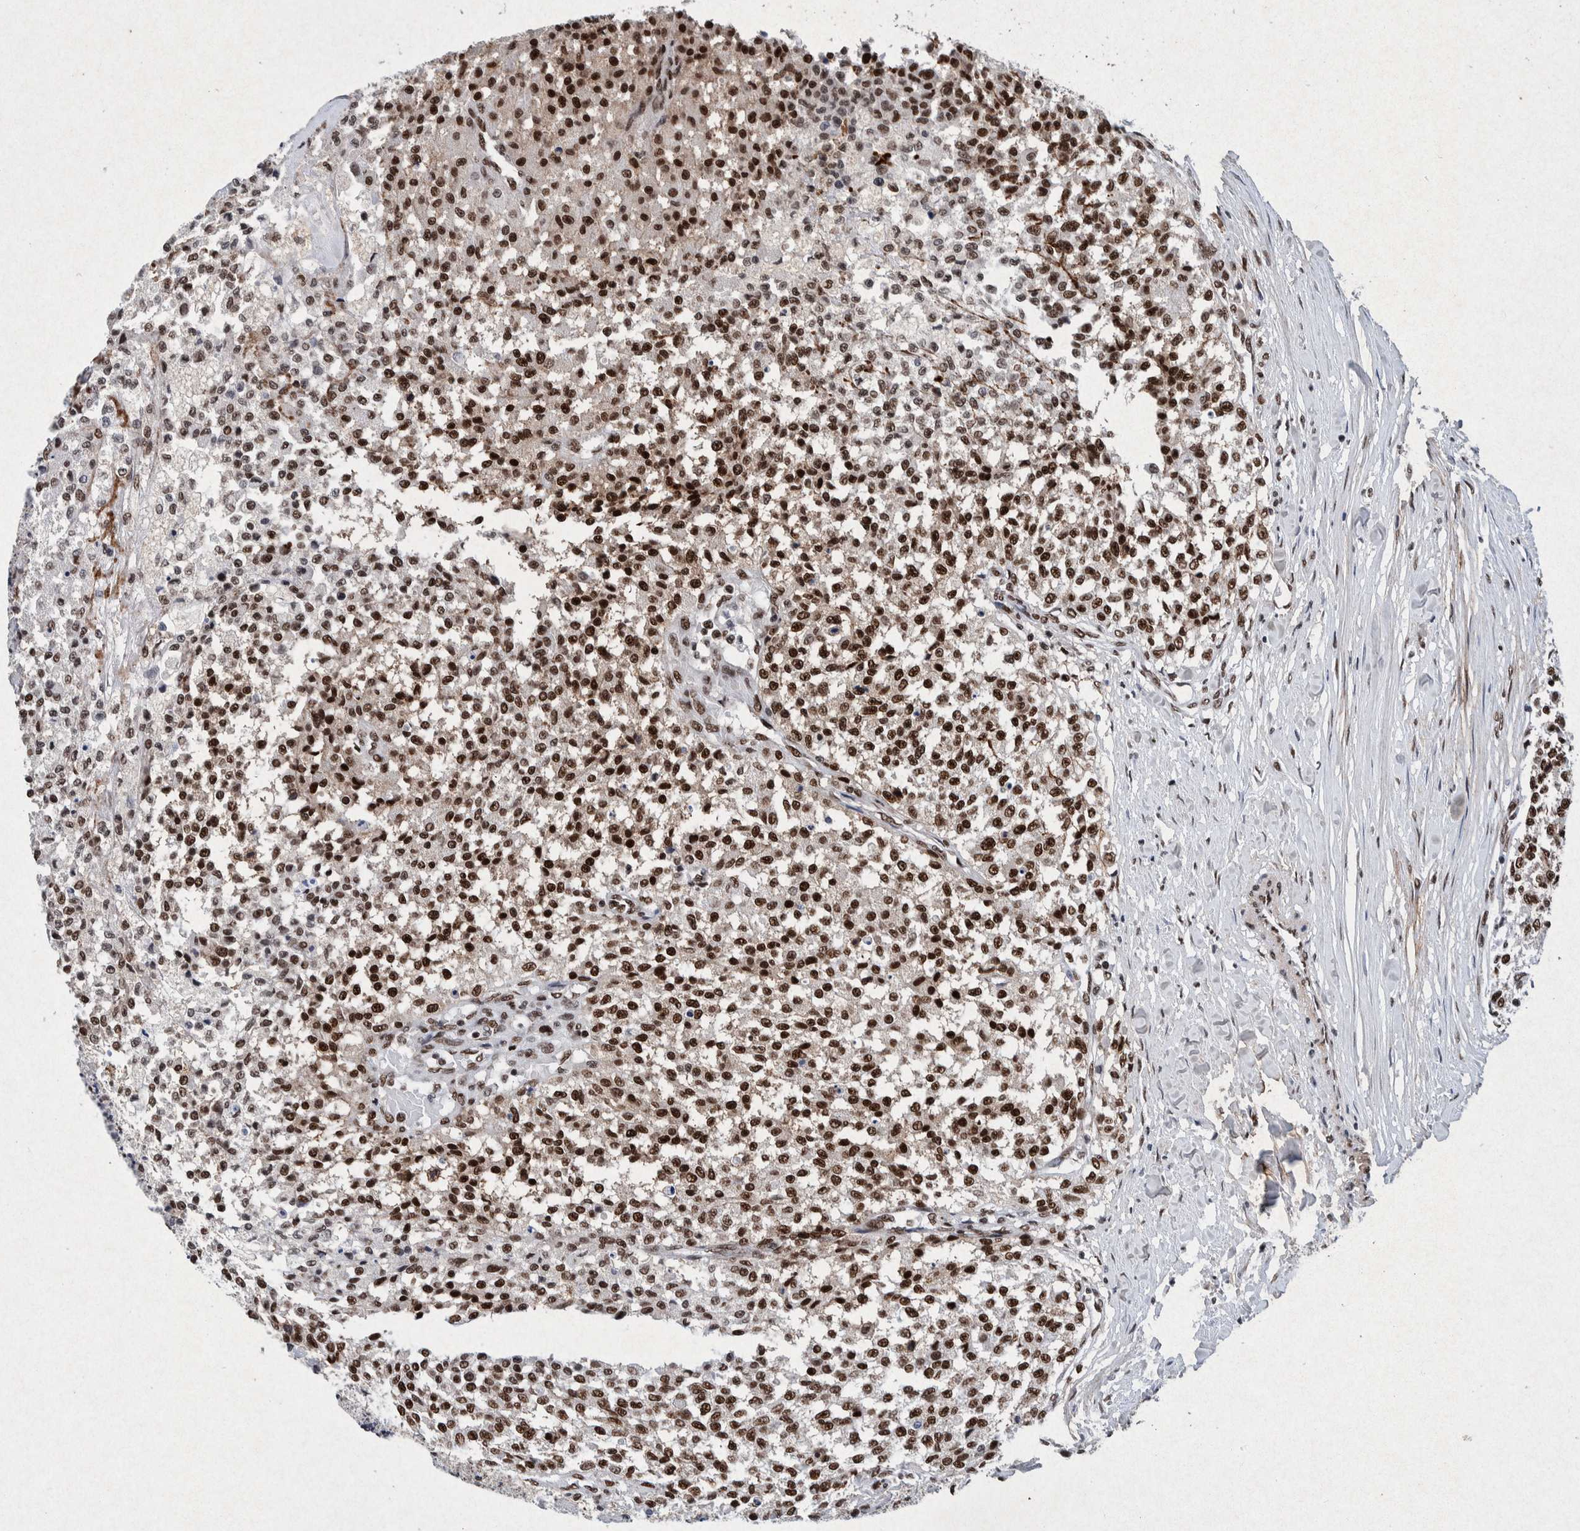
{"staining": {"intensity": "strong", "quantity": ">75%", "location": "nuclear"}, "tissue": "testis cancer", "cell_type": "Tumor cells", "image_type": "cancer", "snomed": [{"axis": "morphology", "description": "Seminoma, NOS"}, {"axis": "topography", "description": "Testis"}], "caption": "The immunohistochemical stain shows strong nuclear staining in tumor cells of testis cancer (seminoma) tissue.", "gene": "TAF10", "patient": {"sex": "male", "age": 59}}